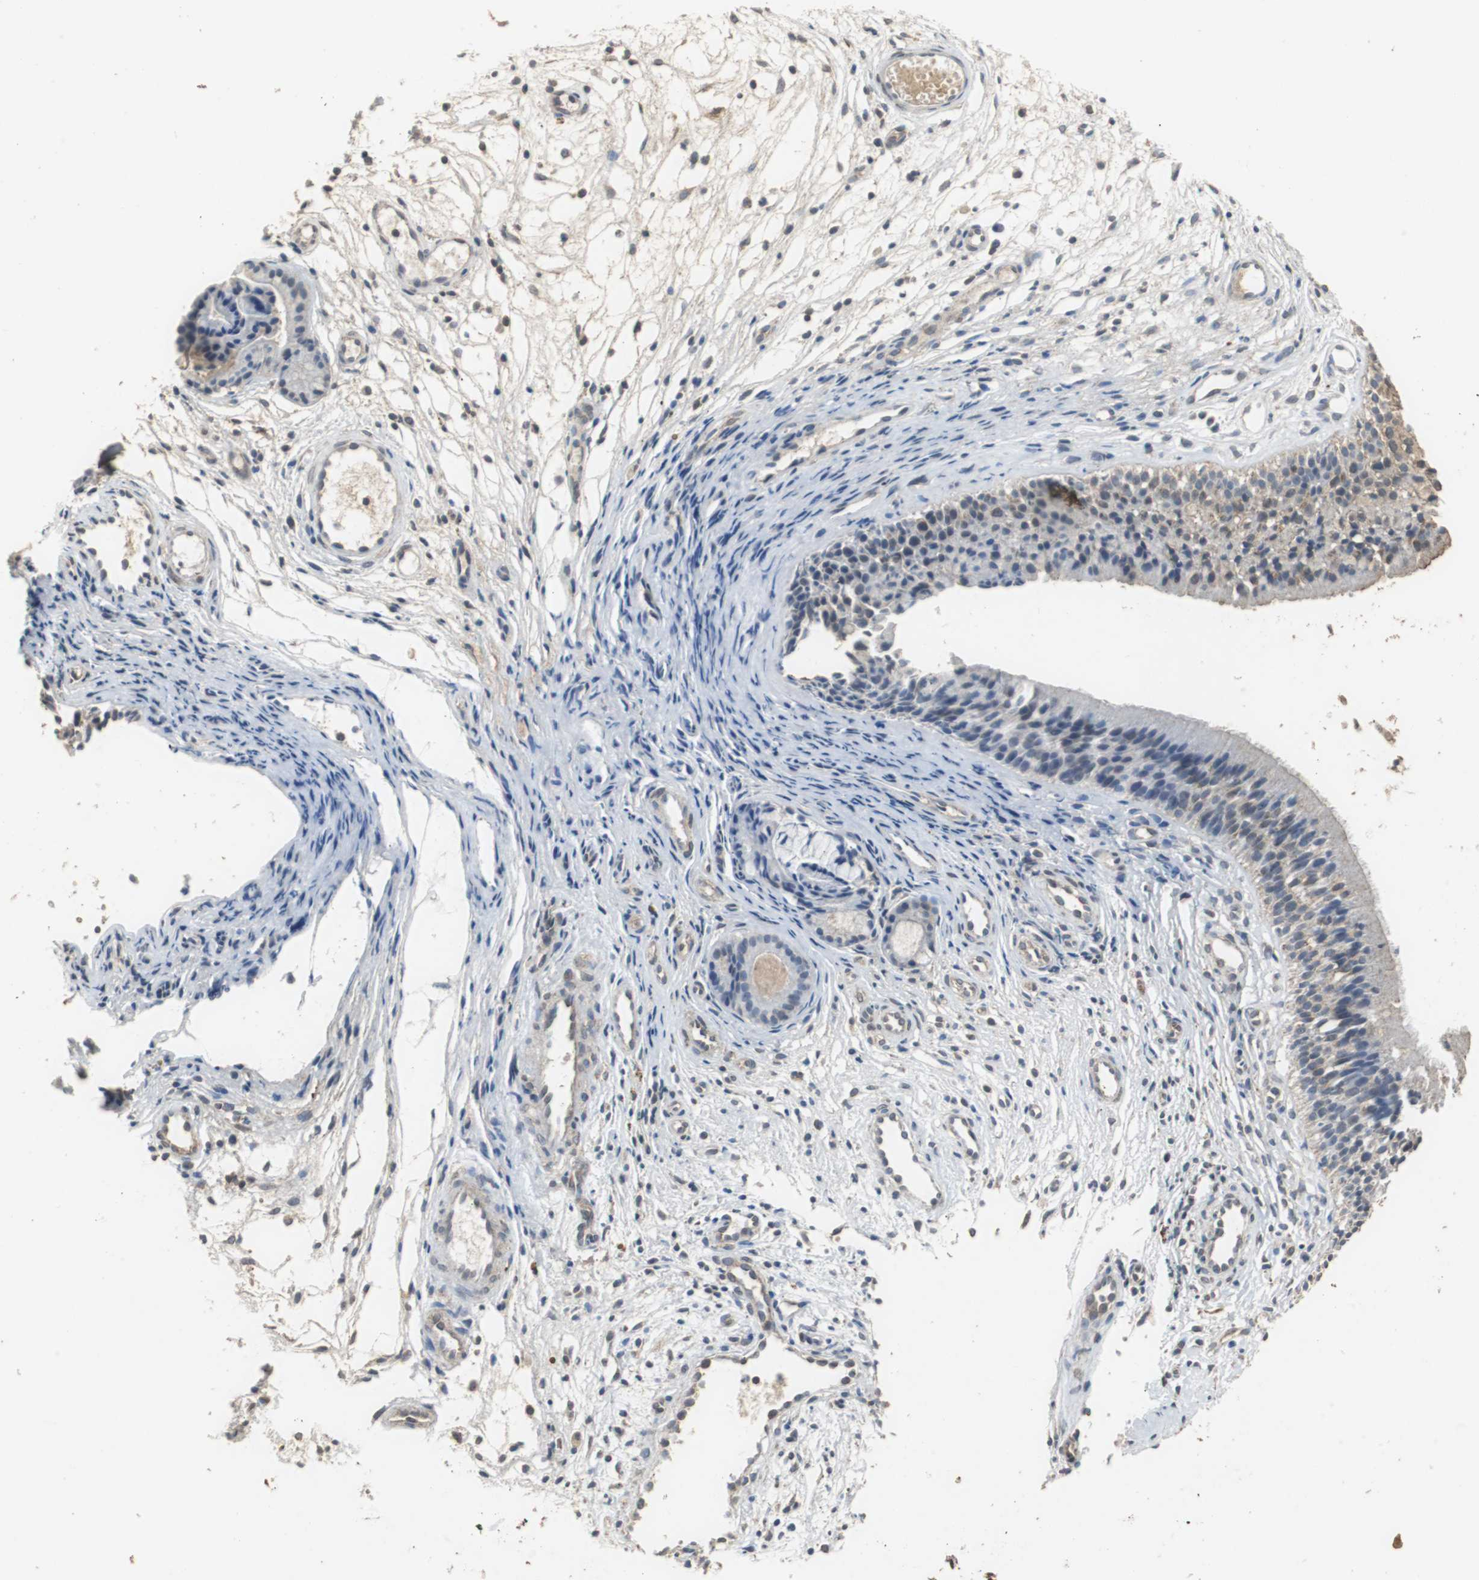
{"staining": {"intensity": "moderate", "quantity": "25%-75%", "location": "cytoplasmic/membranous"}, "tissue": "nasopharynx", "cell_type": "Respiratory epithelial cells", "image_type": "normal", "snomed": [{"axis": "morphology", "description": "Normal tissue, NOS"}, {"axis": "topography", "description": "Nasopharynx"}], "caption": "Immunohistochemical staining of unremarkable human nasopharynx exhibits moderate cytoplasmic/membranous protein expression in about 25%-75% of respiratory epithelial cells. The staining was performed using DAB to visualize the protein expression in brown, while the nuclei were stained in blue with hematoxylin (Magnification: 20x).", "gene": "VBP1", "patient": {"sex": "female", "age": 54}}